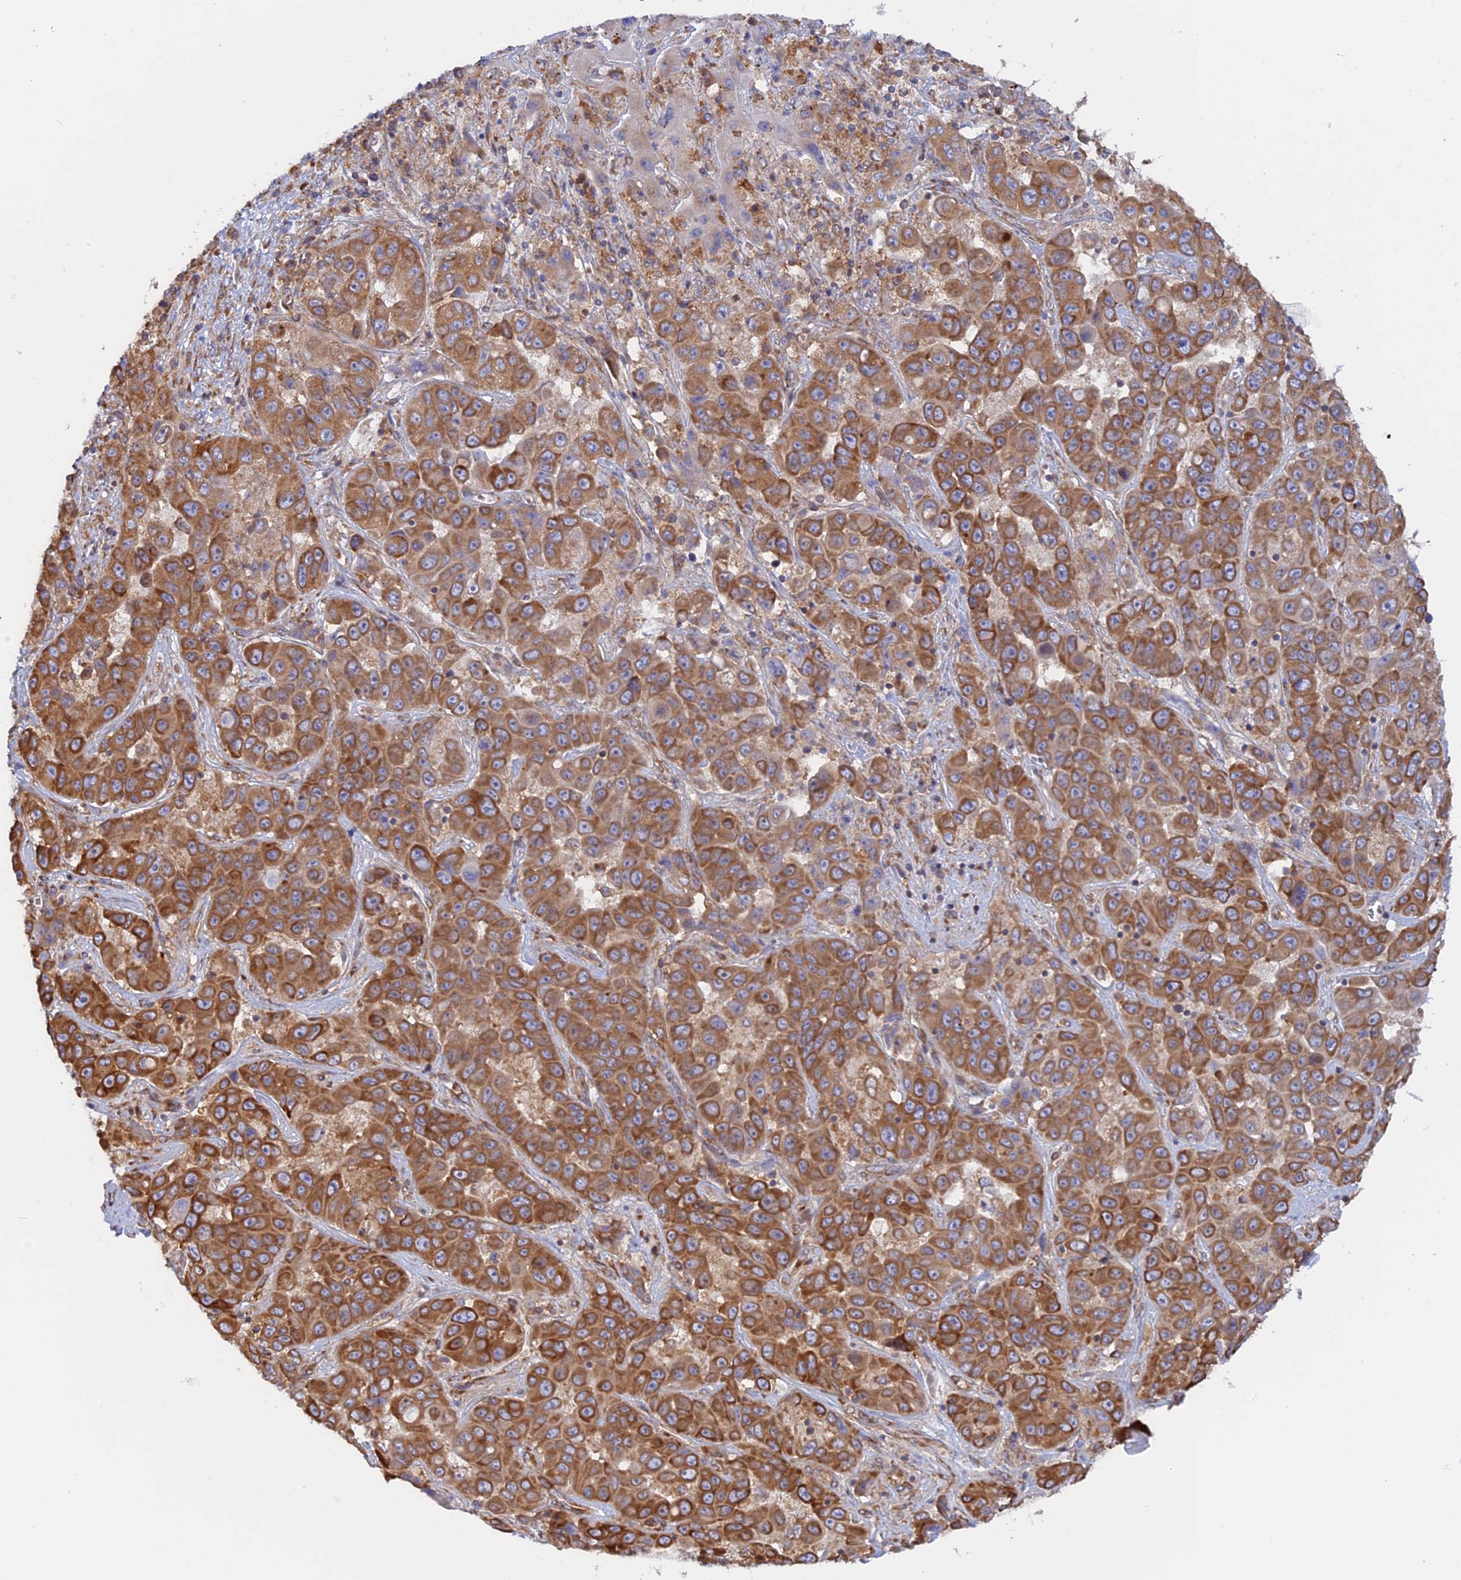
{"staining": {"intensity": "moderate", "quantity": ">75%", "location": "cytoplasmic/membranous"}, "tissue": "liver cancer", "cell_type": "Tumor cells", "image_type": "cancer", "snomed": [{"axis": "morphology", "description": "Cholangiocarcinoma"}, {"axis": "topography", "description": "Liver"}], "caption": "Protein staining of liver cancer tissue exhibits moderate cytoplasmic/membranous staining in approximately >75% of tumor cells.", "gene": "GMIP", "patient": {"sex": "female", "age": 52}}